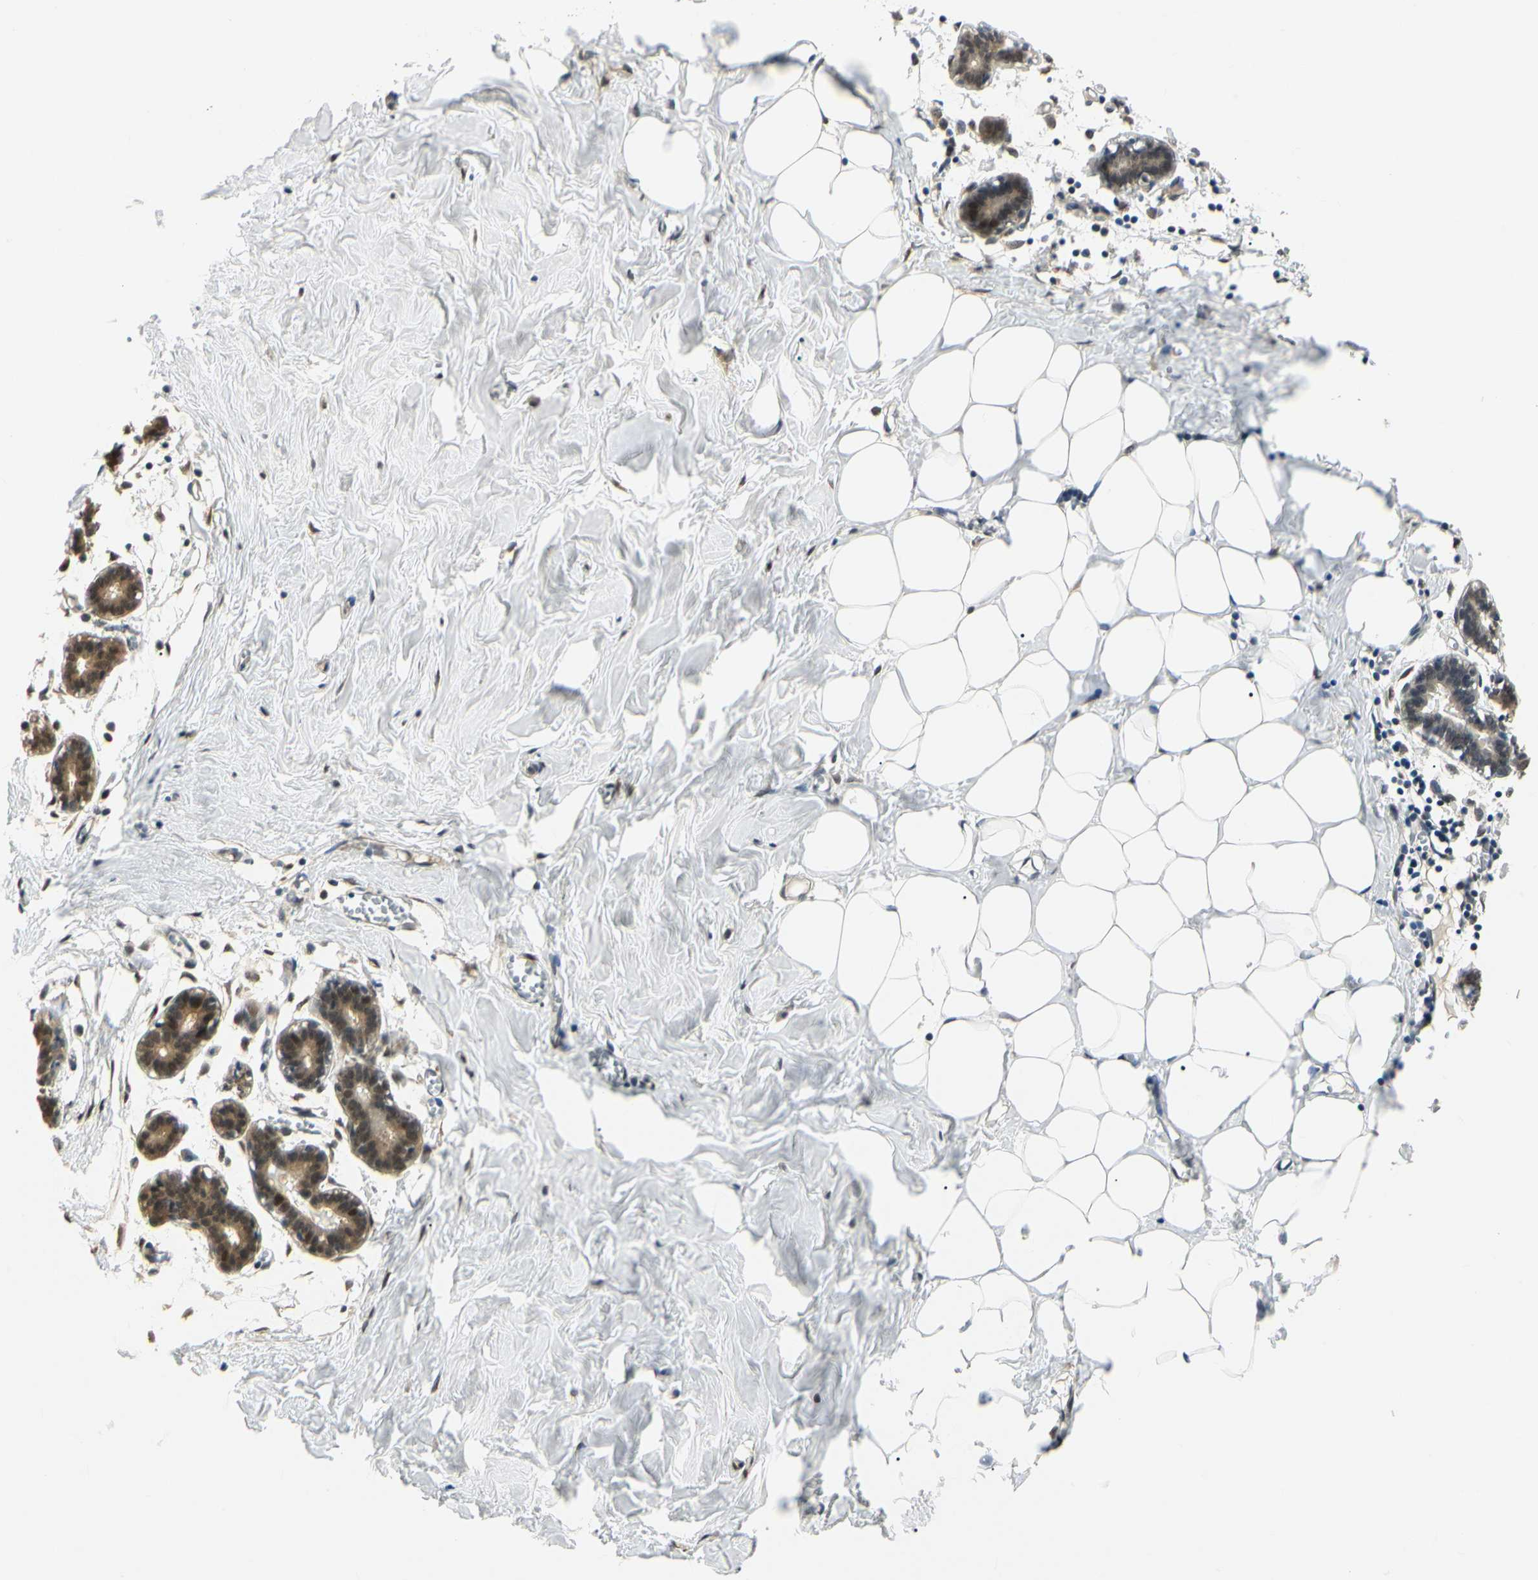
{"staining": {"intensity": "negative", "quantity": "none", "location": "none"}, "tissue": "breast", "cell_type": "Adipocytes", "image_type": "normal", "snomed": [{"axis": "morphology", "description": "Normal tissue, NOS"}, {"axis": "topography", "description": "Breast"}], "caption": "Breast stained for a protein using immunohistochemistry exhibits no expression adipocytes.", "gene": "UBE2Z", "patient": {"sex": "female", "age": 27}}